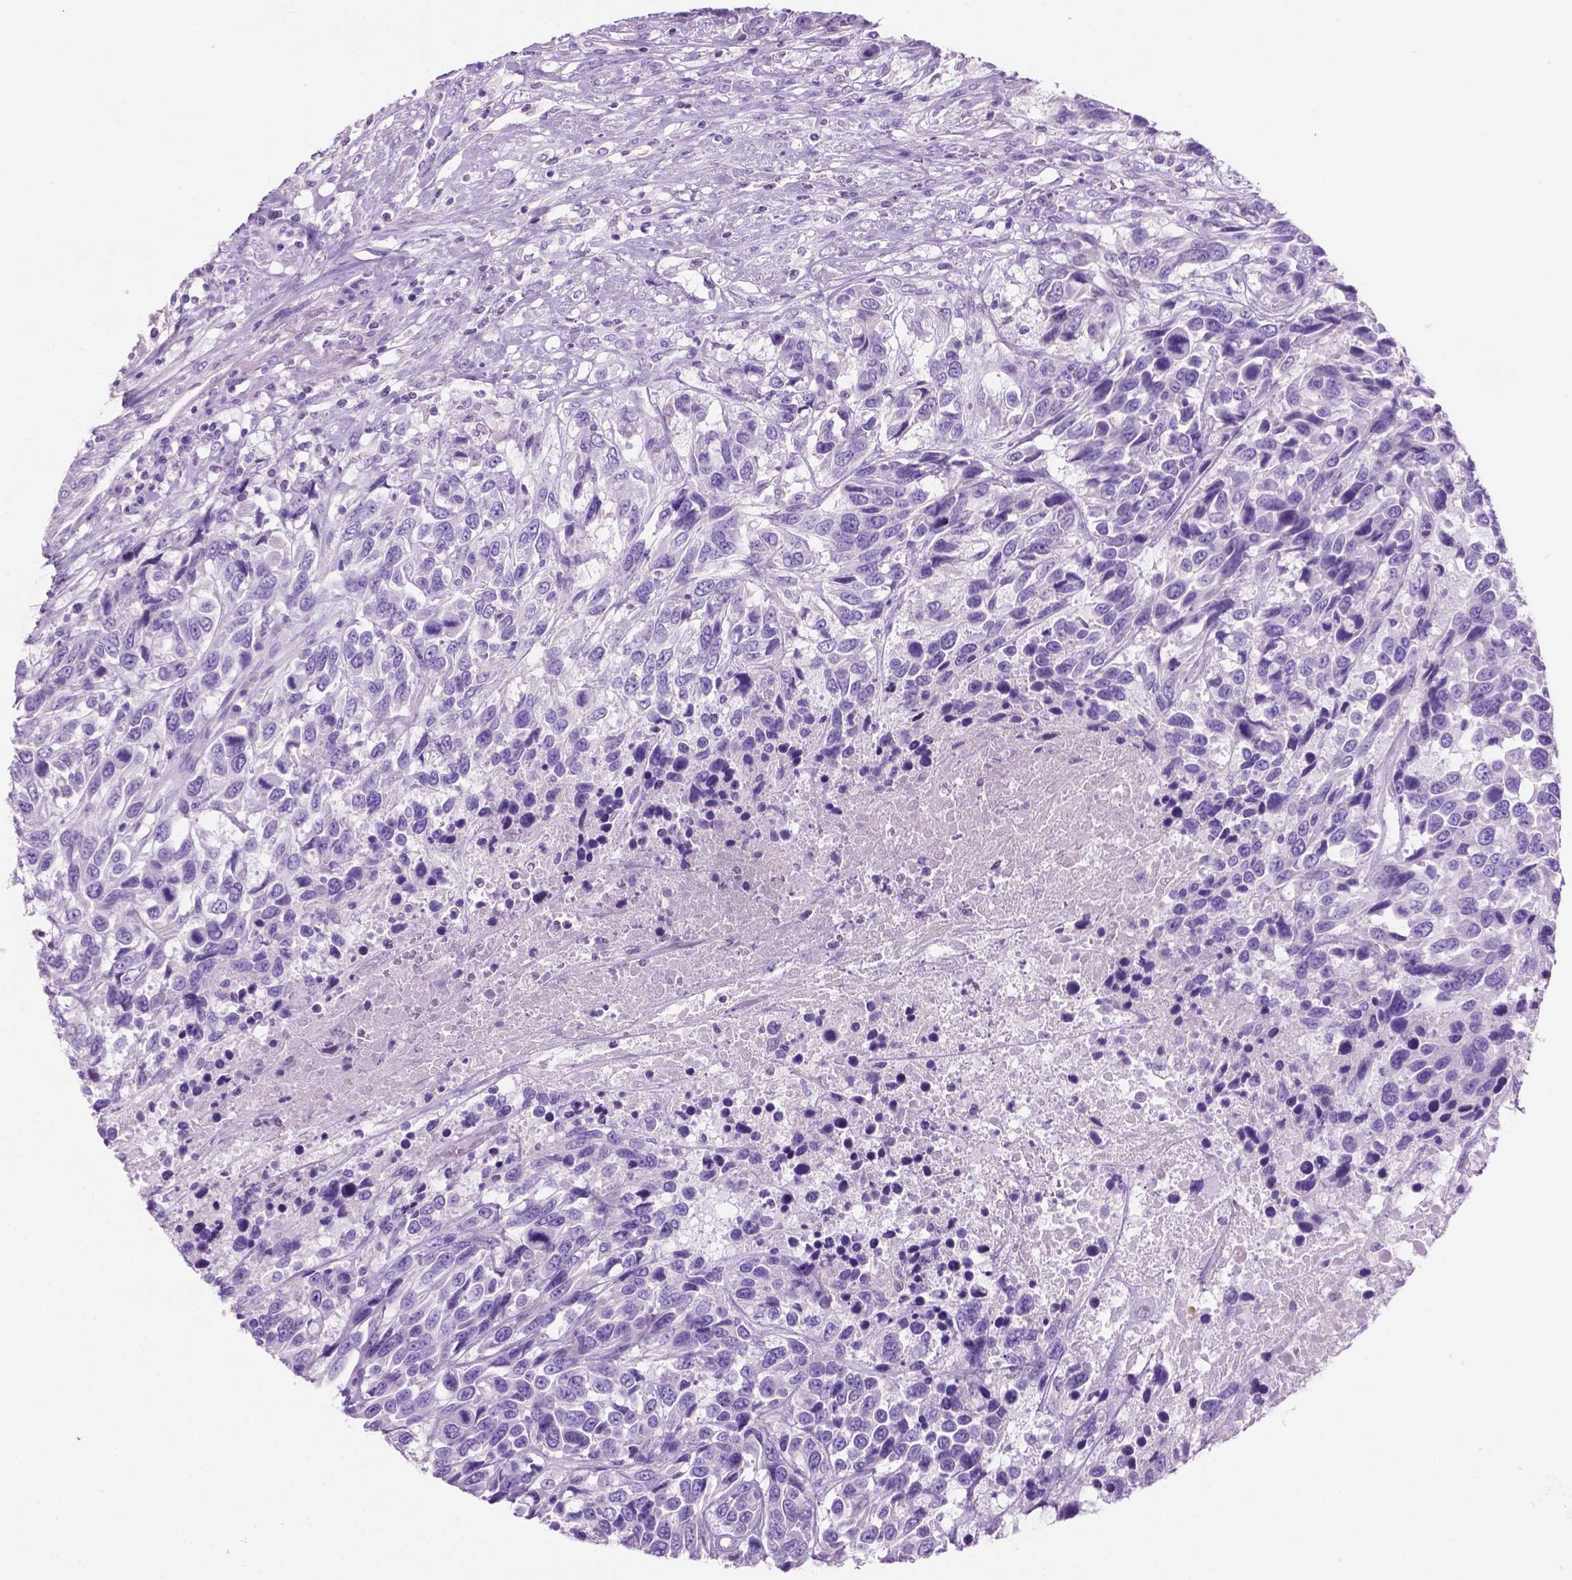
{"staining": {"intensity": "negative", "quantity": "none", "location": "none"}, "tissue": "urothelial cancer", "cell_type": "Tumor cells", "image_type": "cancer", "snomed": [{"axis": "morphology", "description": "Urothelial carcinoma, High grade"}, {"axis": "topography", "description": "Urinary bladder"}], "caption": "Tumor cells are negative for brown protein staining in high-grade urothelial carcinoma.", "gene": "POU4F1", "patient": {"sex": "female", "age": 70}}